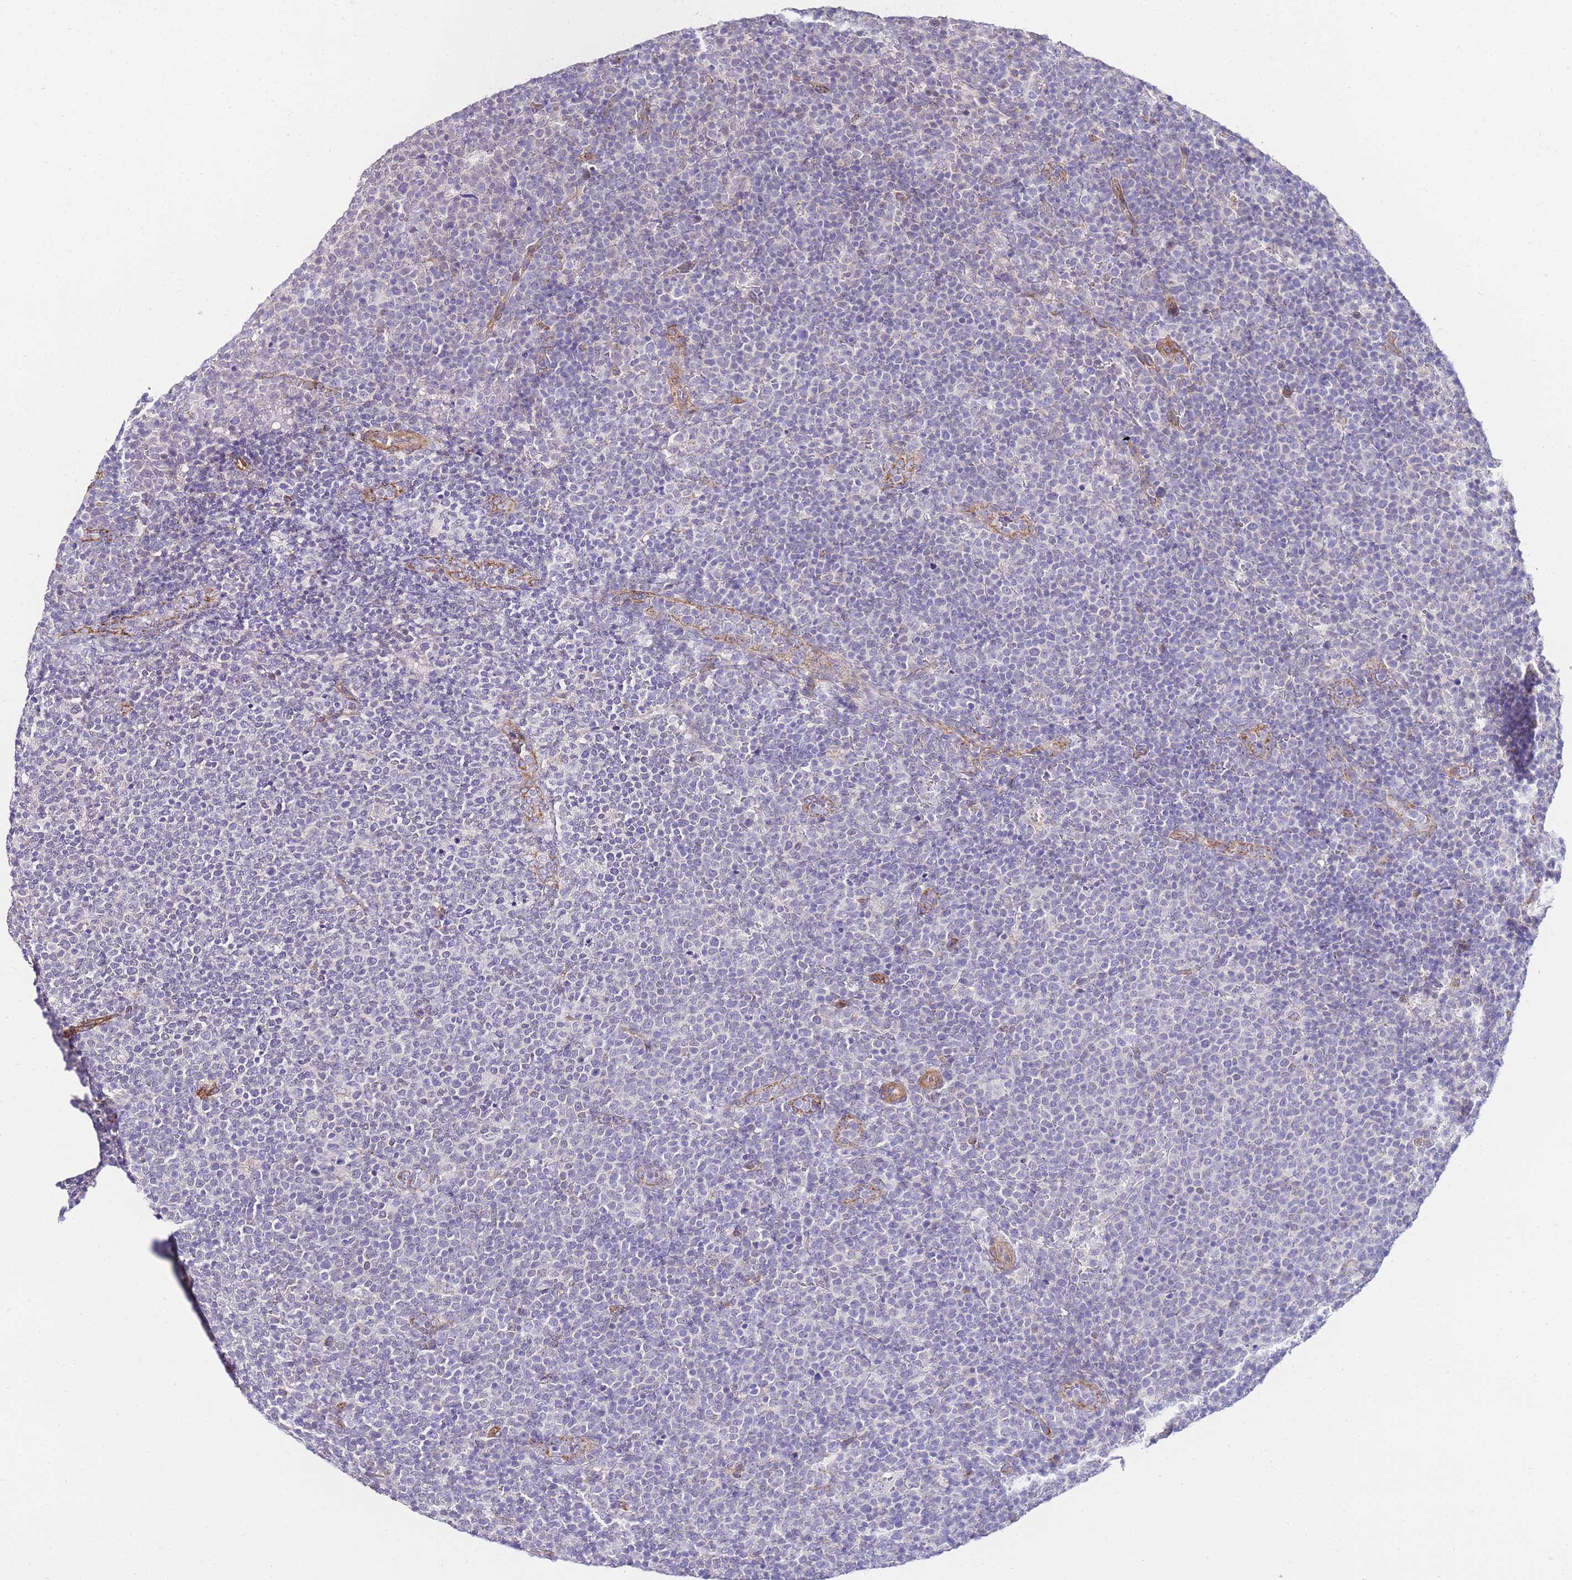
{"staining": {"intensity": "negative", "quantity": "none", "location": "none"}, "tissue": "lymphoma", "cell_type": "Tumor cells", "image_type": "cancer", "snomed": [{"axis": "morphology", "description": "Malignant lymphoma, non-Hodgkin's type, High grade"}, {"axis": "topography", "description": "Lymph node"}], "caption": "An IHC micrograph of high-grade malignant lymphoma, non-Hodgkin's type is shown. There is no staining in tumor cells of high-grade malignant lymphoma, non-Hodgkin's type.", "gene": "PDCD7", "patient": {"sex": "male", "age": 61}}